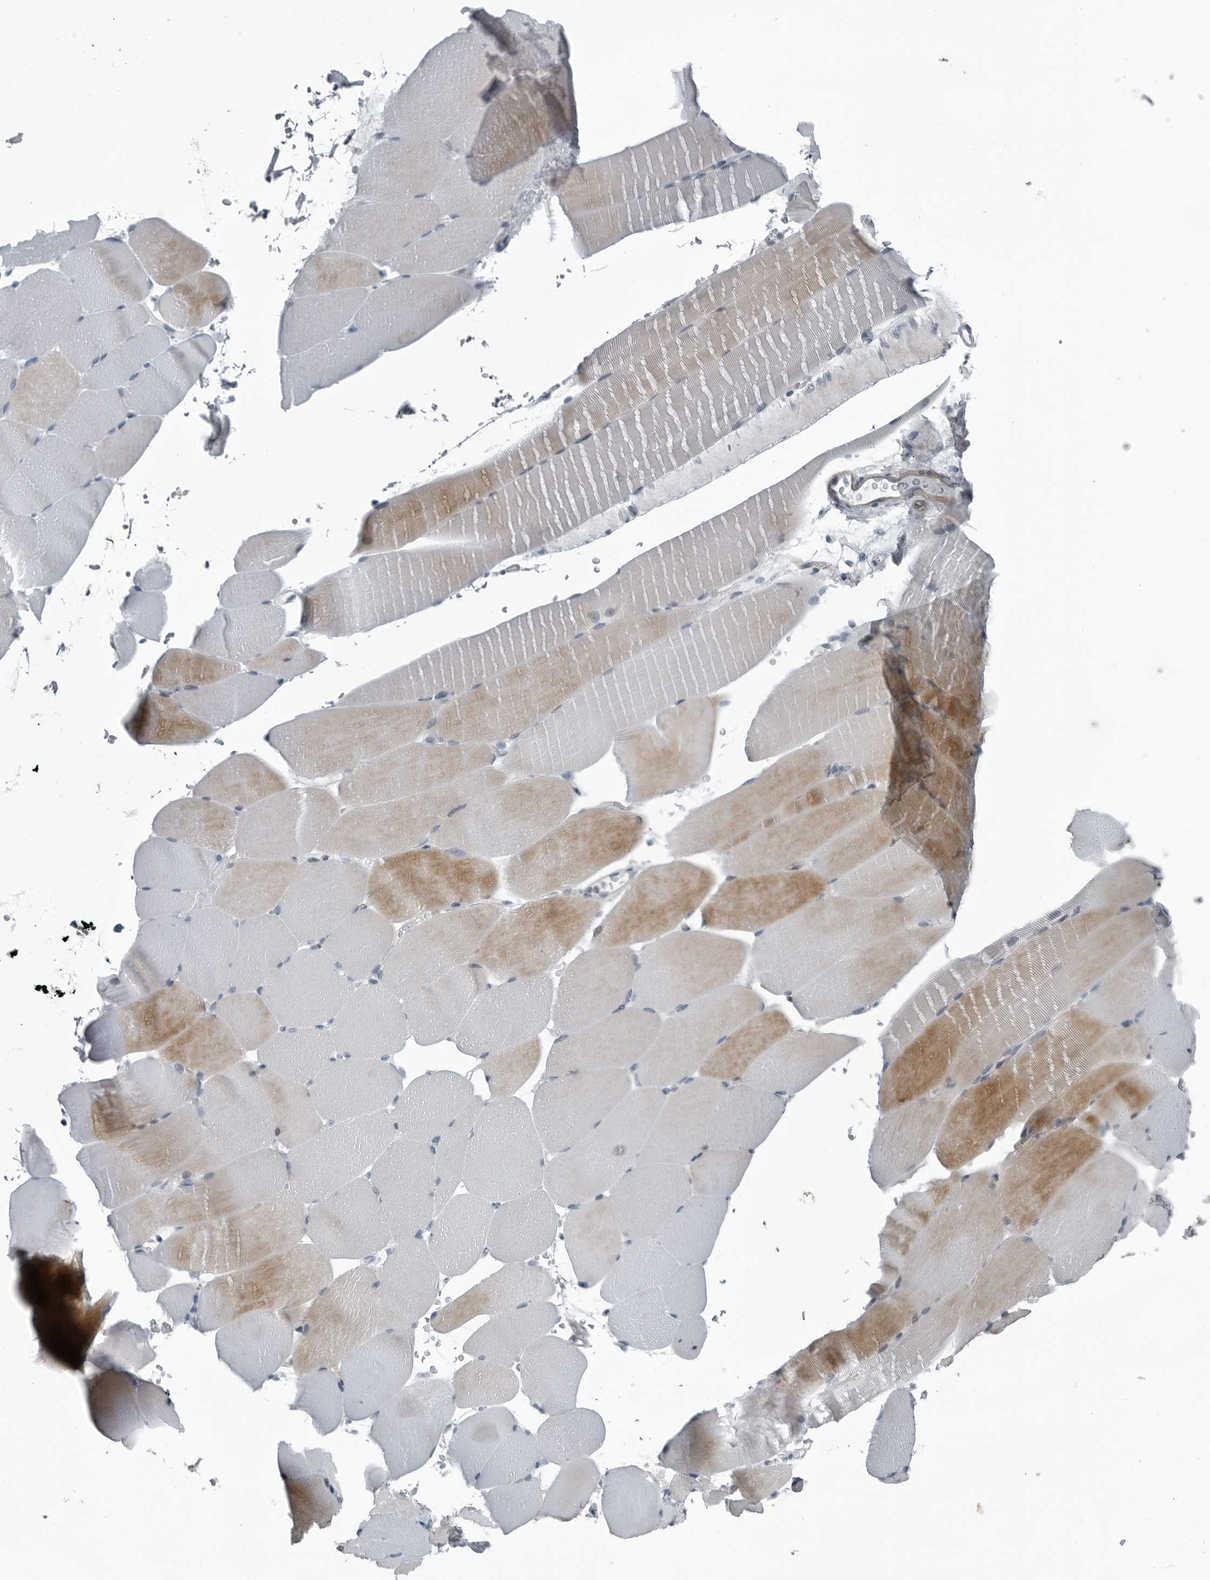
{"staining": {"intensity": "moderate", "quantity": "<25%", "location": "cytoplasmic/membranous"}, "tissue": "skeletal muscle", "cell_type": "Myocytes", "image_type": "normal", "snomed": [{"axis": "morphology", "description": "Normal tissue, NOS"}, {"axis": "topography", "description": "Skeletal muscle"}, {"axis": "topography", "description": "Parathyroid gland"}], "caption": "Immunohistochemistry (DAB) staining of normal human skeletal muscle exhibits moderate cytoplasmic/membranous protein expression in about <25% of myocytes.", "gene": "DNAAF11", "patient": {"sex": "female", "age": 37}}